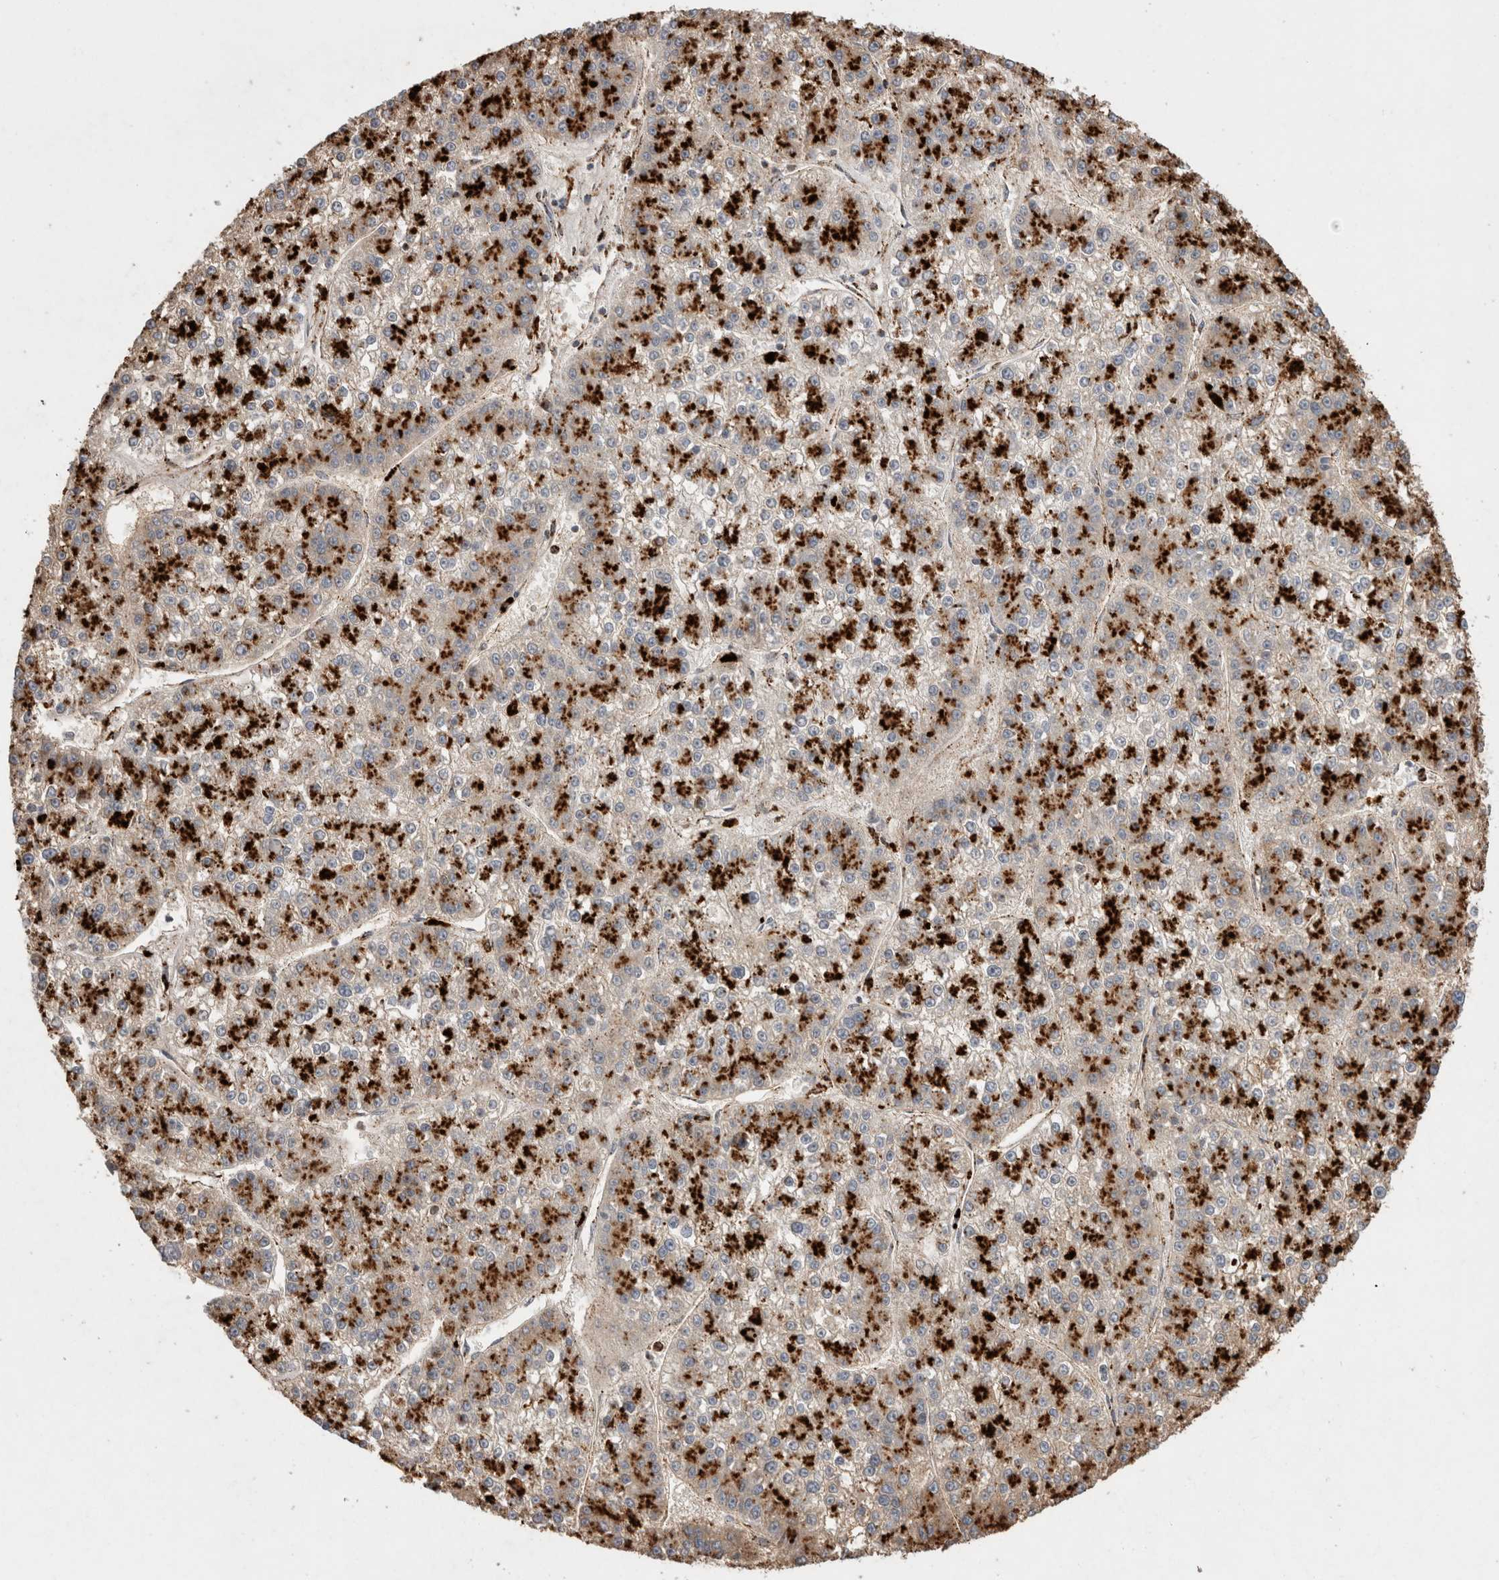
{"staining": {"intensity": "strong", "quantity": ">75%", "location": "cytoplasmic/membranous"}, "tissue": "liver cancer", "cell_type": "Tumor cells", "image_type": "cancer", "snomed": [{"axis": "morphology", "description": "Carcinoma, Hepatocellular, NOS"}, {"axis": "topography", "description": "Liver"}], "caption": "The histopathology image demonstrates staining of liver cancer, revealing strong cytoplasmic/membranous protein expression (brown color) within tumor cells.", "gene": "CTSA", "patient": {"sex": "female", "age": 73}}